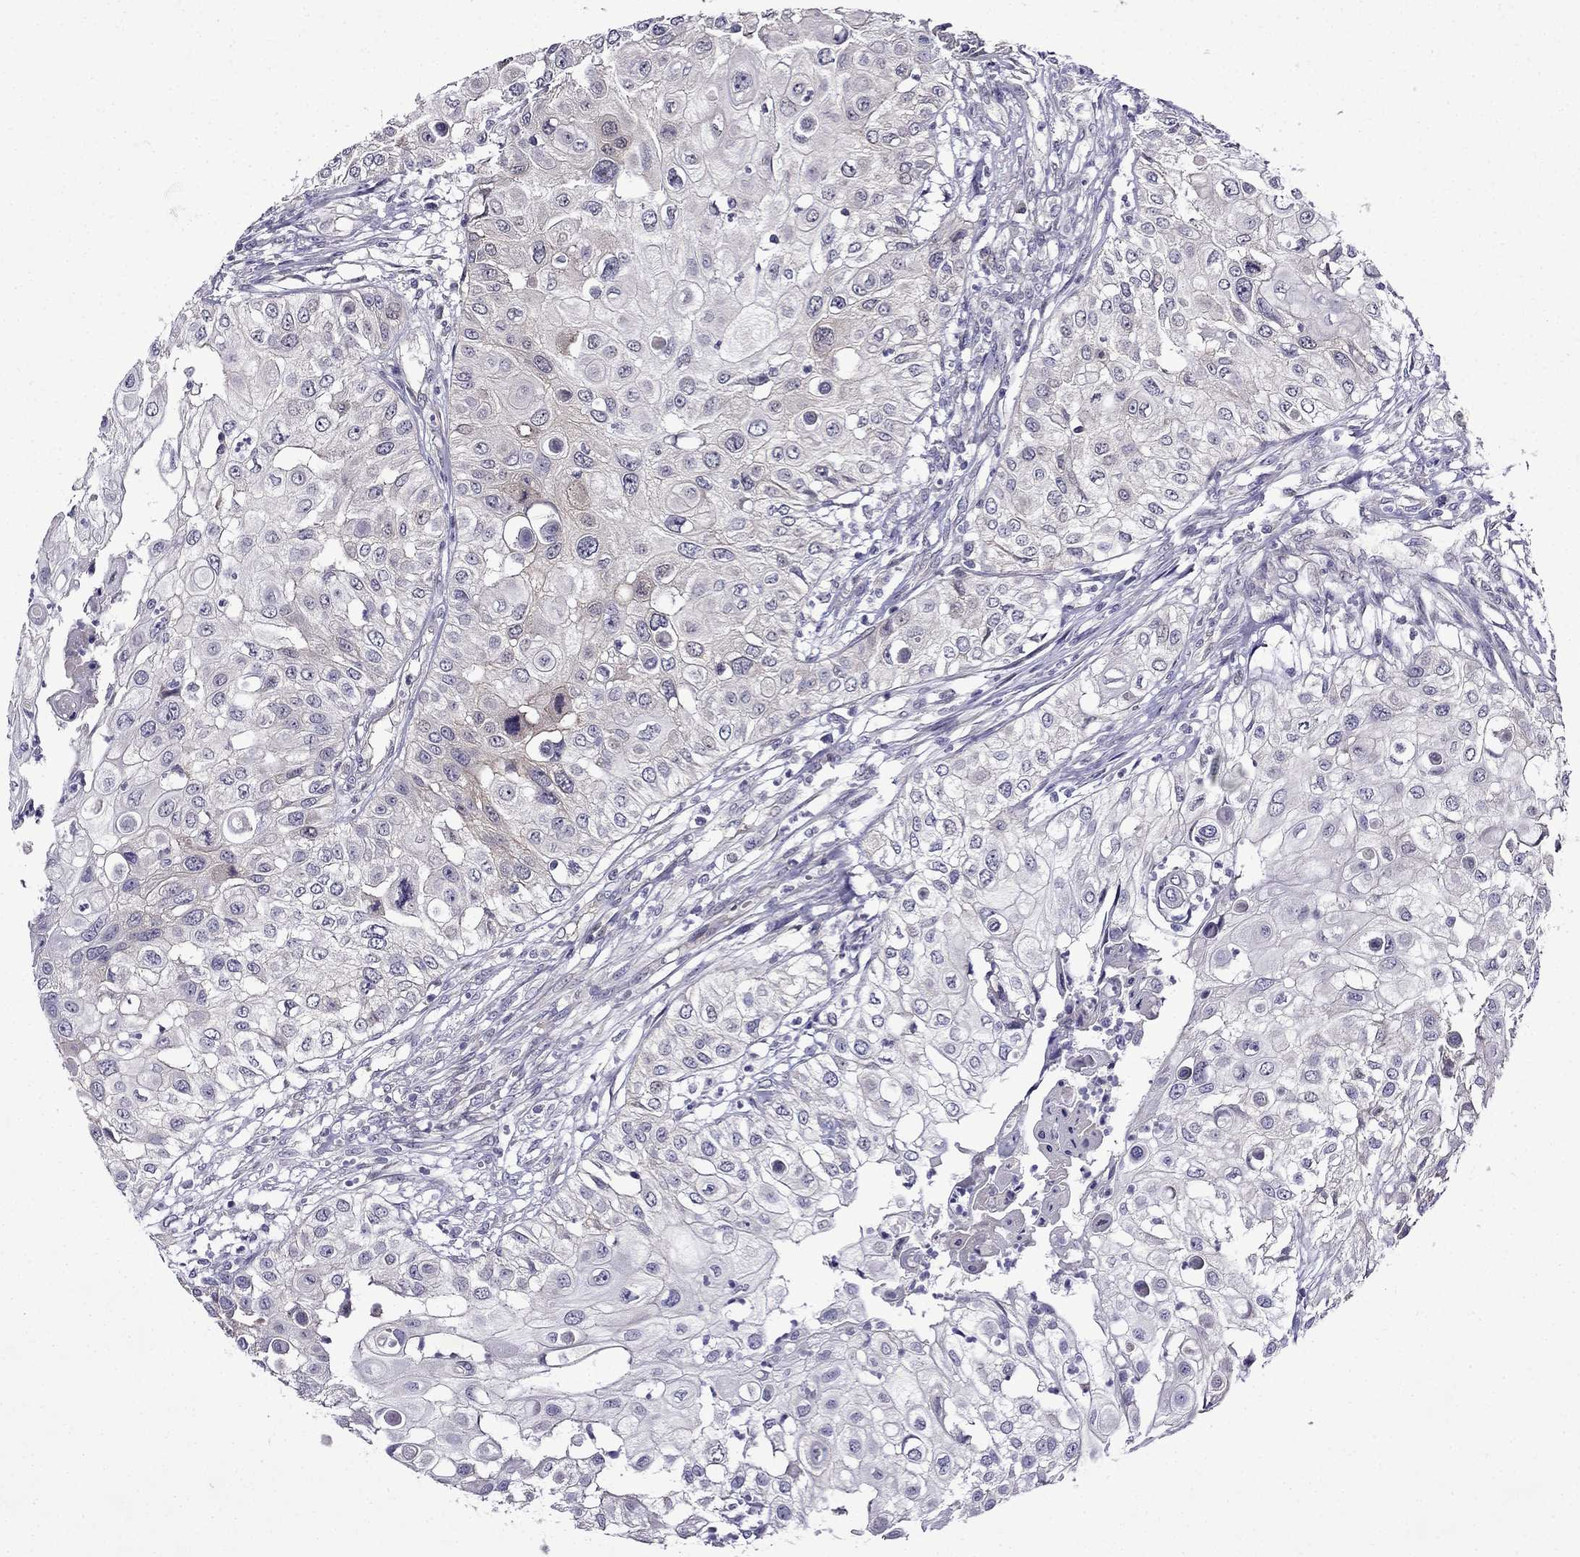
{"staining": {"intensity": "negative", "quantity": "none", "location": "none"}, "tissue": "urothelial cancer", "cell_type": "Tumor cells", "image_type": "cancer", "snomed": [{"axis": "morphology", "description": "Urothelial carcinoma, High grade"}, {"axis": "topography", "description": "Urinary bladder"}], "caption": "Immunohistochemistry (IHC) of high-grade urothelial carcinoma demonstrates no expression in tumor cells. (DAB IHC with hematoxylin counter stain).", "gene": "PI16", "patient": {"sex": "female", "age": 79}}